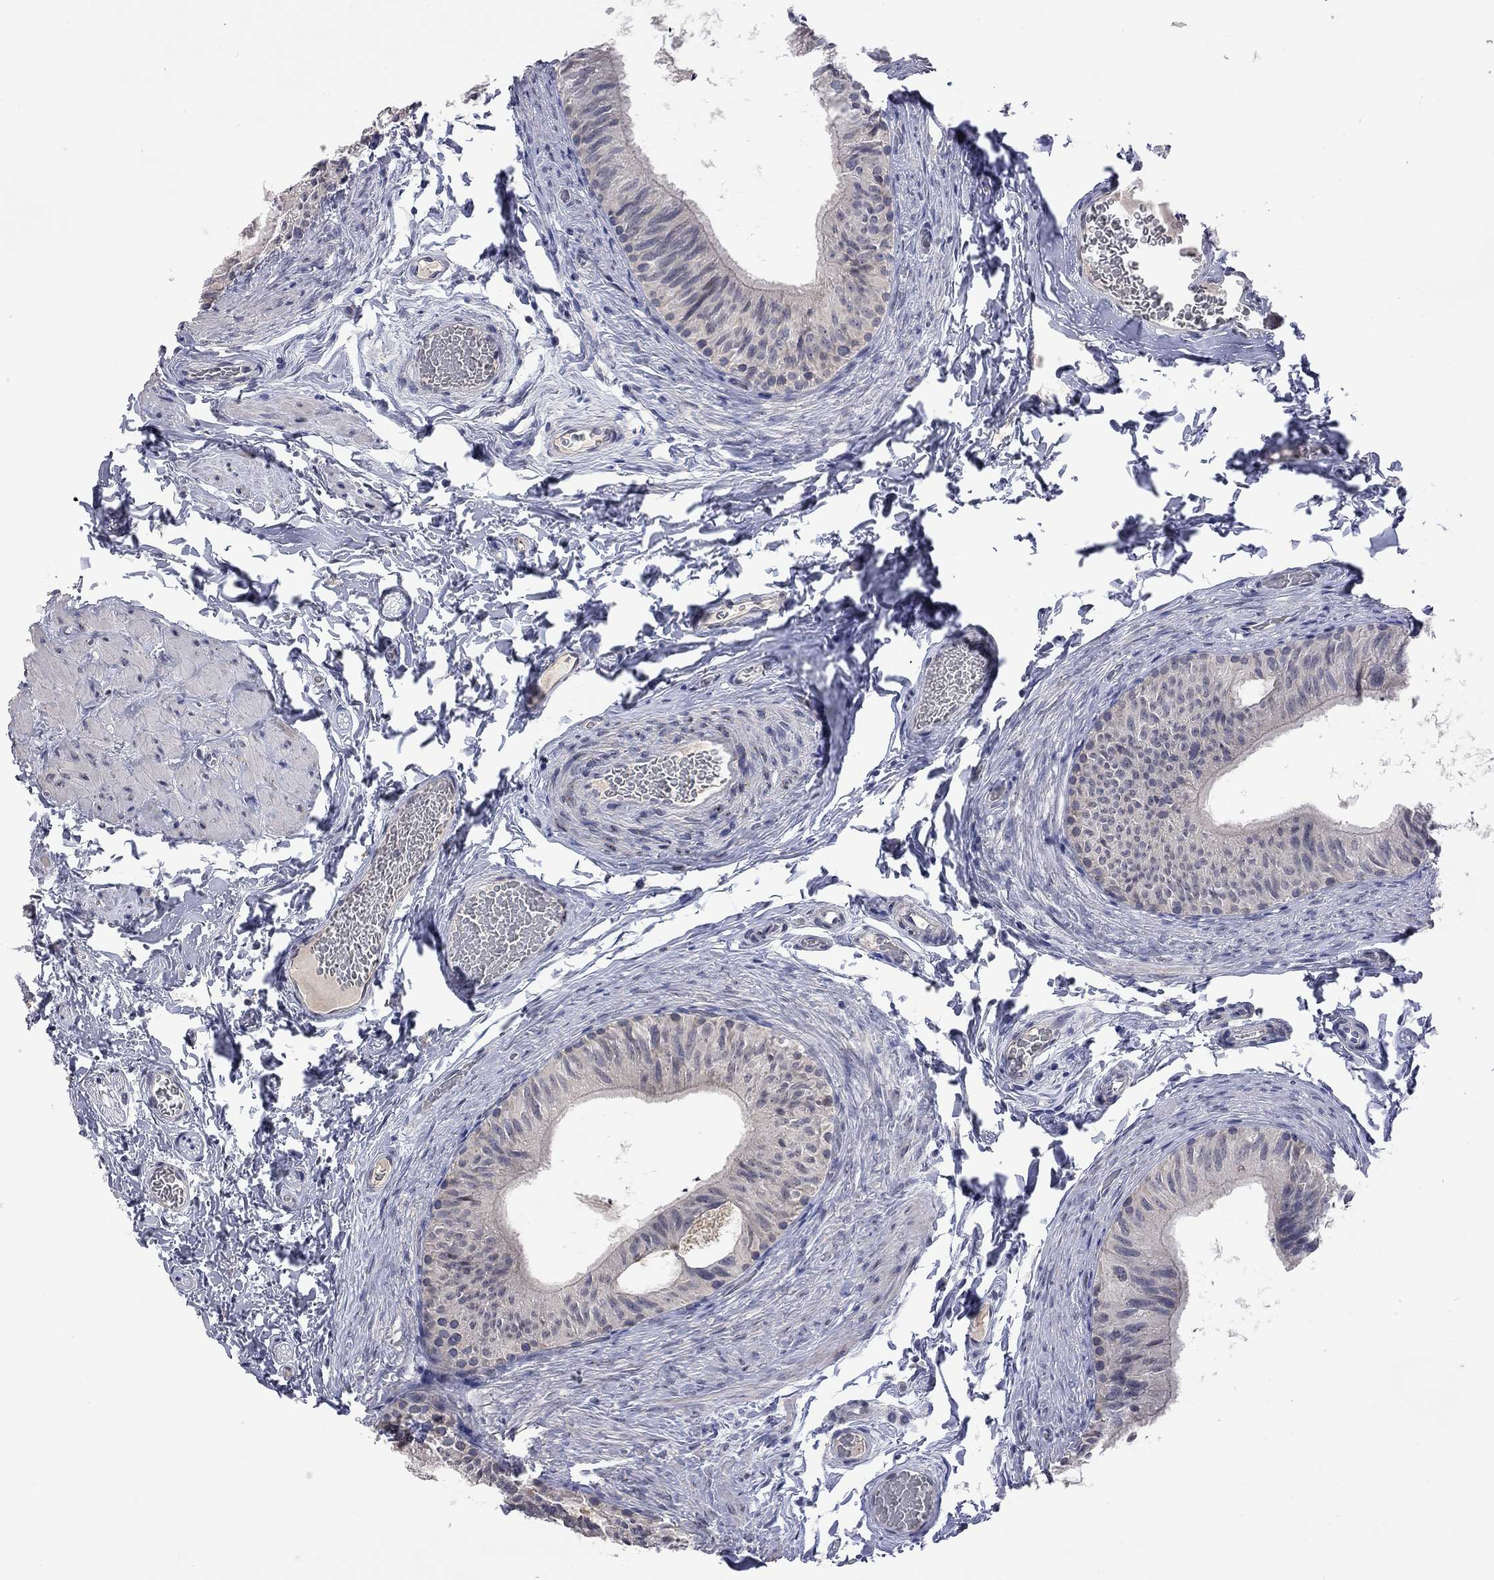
{"staining": {"intensity": "negative", "quantity": "none", "location": "none"}, "tissue": "epididymis", "cell_type": "Glandular cells", "image_type": "normal", "snomed": [{"axis": "morphology", "description": "Normal tissue, NOS"}, {"axis": "topography", "description": "Epididymis"}, {"axis": "topography", "description": "Vas deferens"}], "caption": "Protein analysis of unremarkable epididymis shows no significant staining in glandular cells.", "gene": "FABP12", "patient": {"sex": "male", "age": 23}}